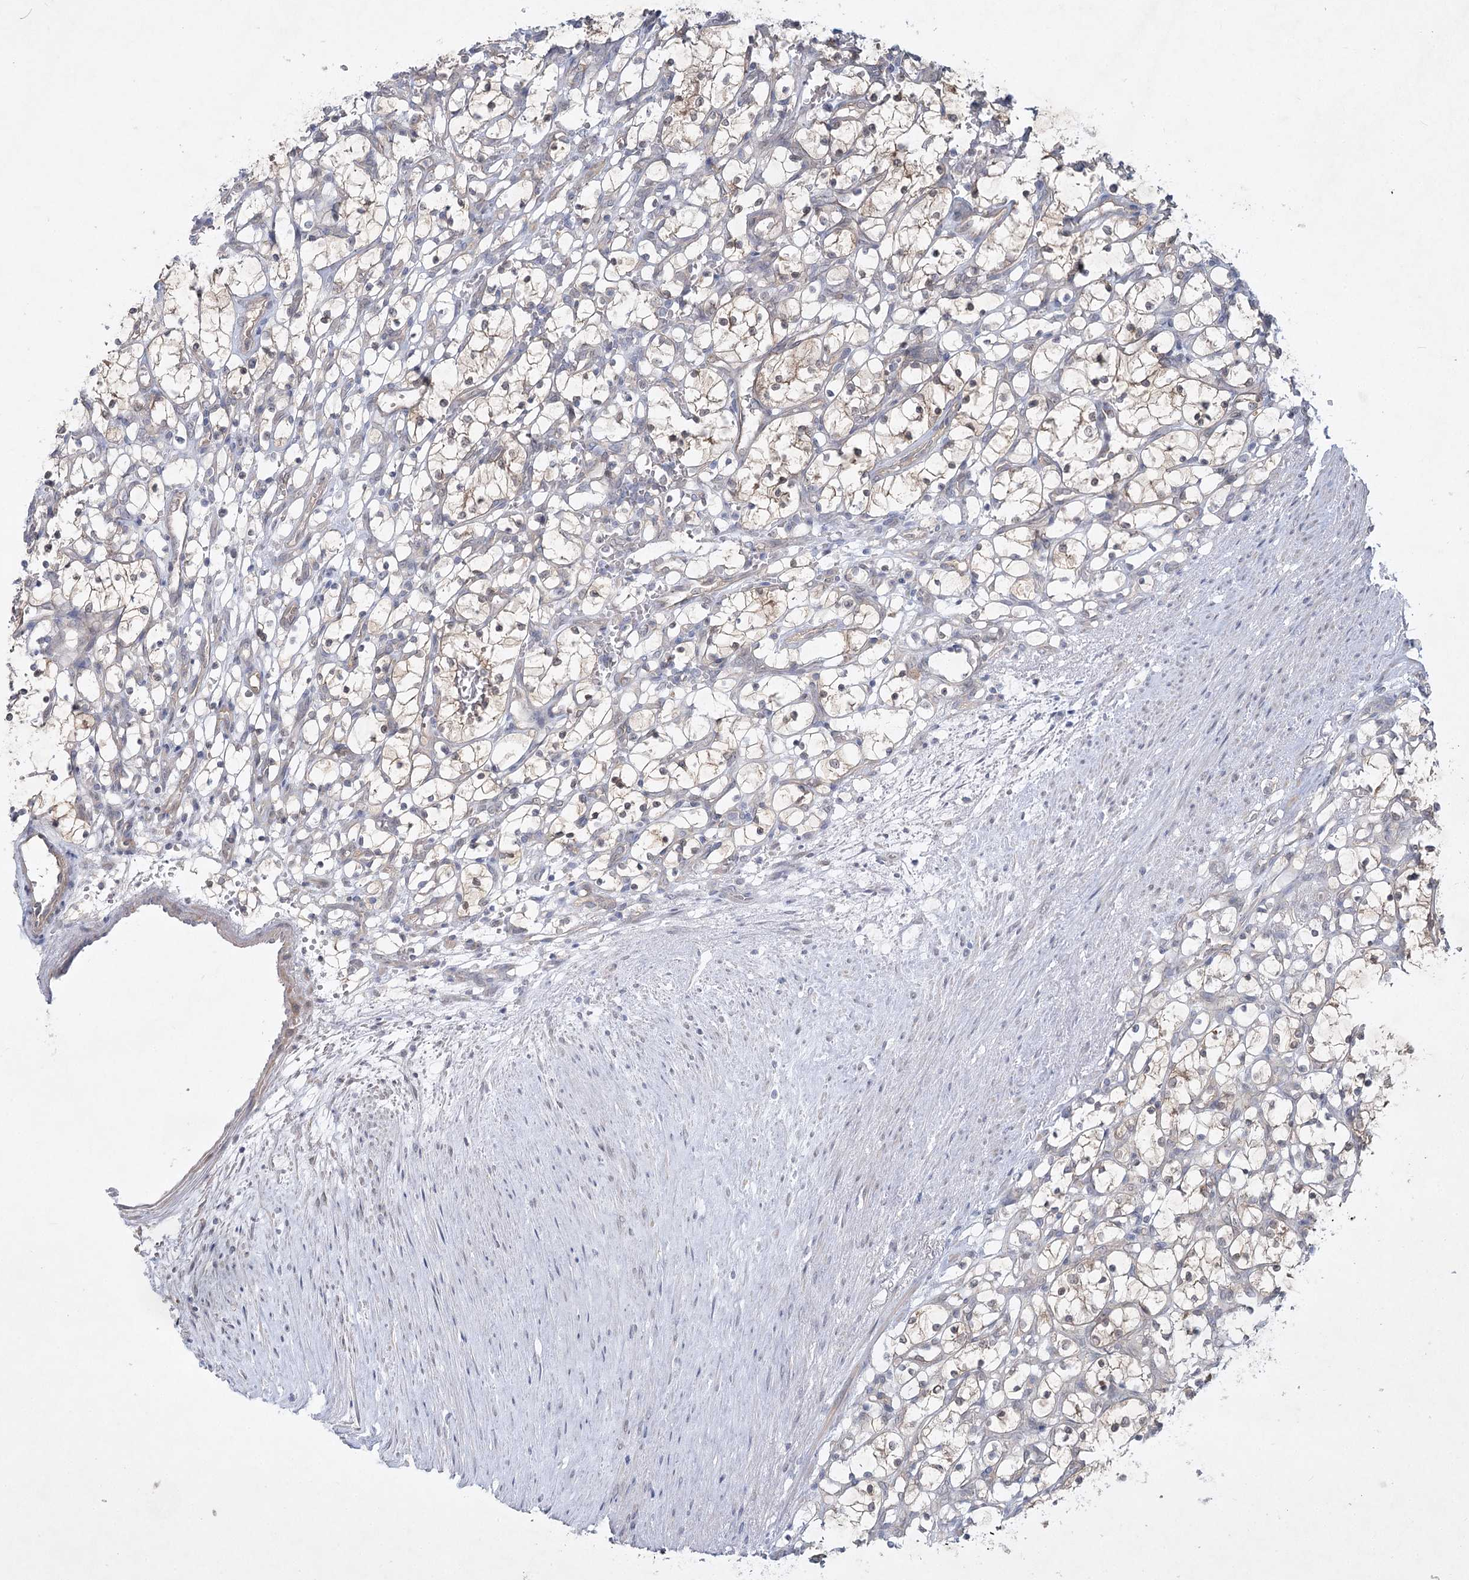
{"staining": {"intensity": "weak", "quantity": "<25%", "location": "cytoplasmic/membranous"}, "tissue": "renal cancer", "cell_type": "Tumor cells", "image_type": "cancer", "snomed": [{"axis": "morphology", "description": "Adenocarcinoma, NOS"}, {"axis": "topography", "description": "Kidney"}], "caption": "Tumor cells show no significant expression in adenocarcinoma (renal). (DAB immunohistochemistry (IHC) with hematoxylin counter stain).", "gene": "AAMDC", "patient": {"sex": "female", "age": 69}}